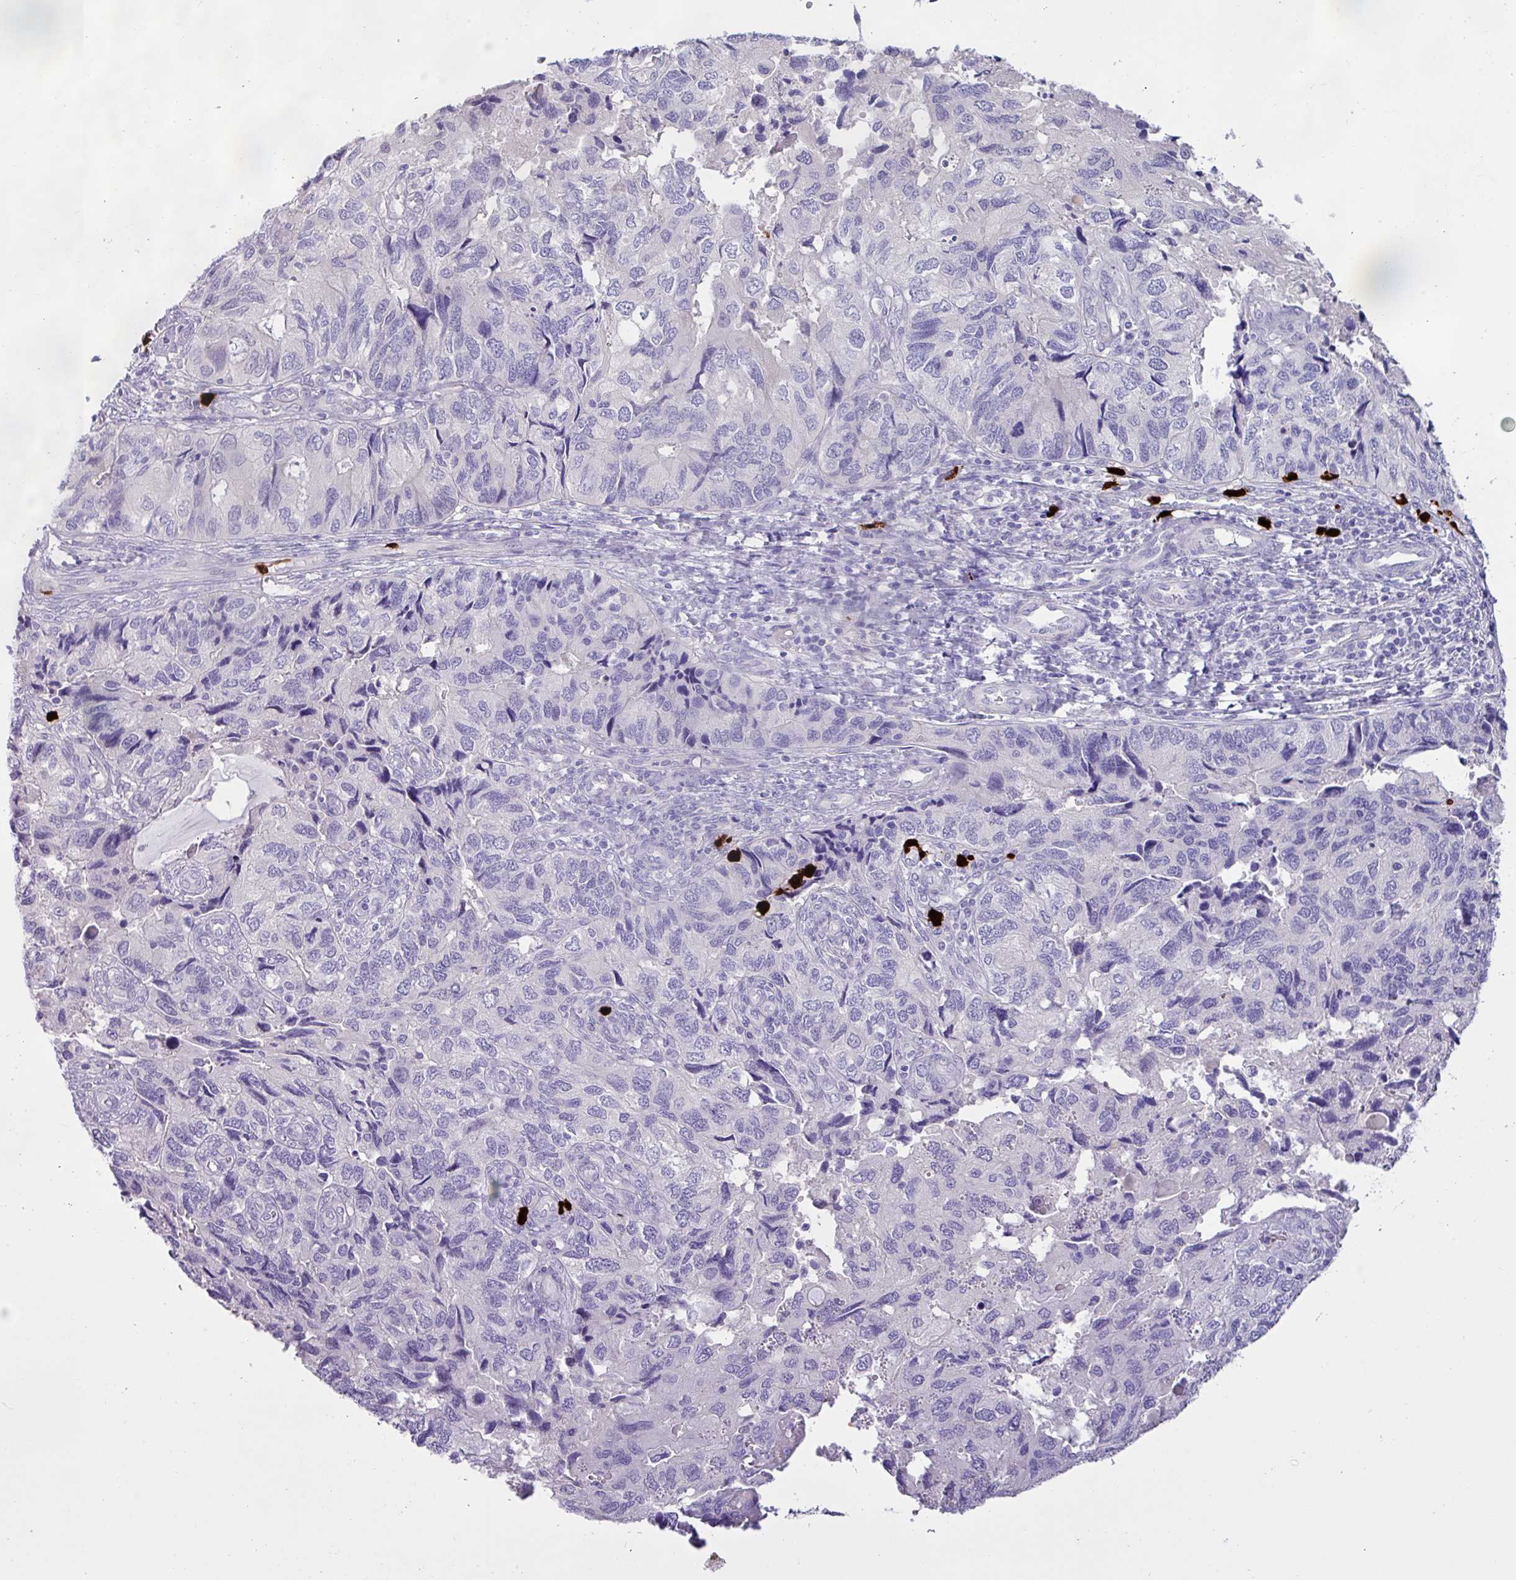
{"staining": {"intensity": "negative", "quantity": "none", "location": "none"}, "tissue": "endometrial cancer", "cell_type": "Tumor cells", "image_type": "cancer", "snomed": [{"axis": "morphology", "description": "Carcinoma, NOS"}, {"axis": "topography", "description": "Uterus"}], "caption": "Tumor cells show no significant expression in carcinoma (endometrial). The staining is performed using DAB (3,3'-diaminobenzidine) brown chromogen with nuclei counter-stained in using hematoxylin.", "gene": "MRM2", "patient": {"sex": "female", "age": 76}}